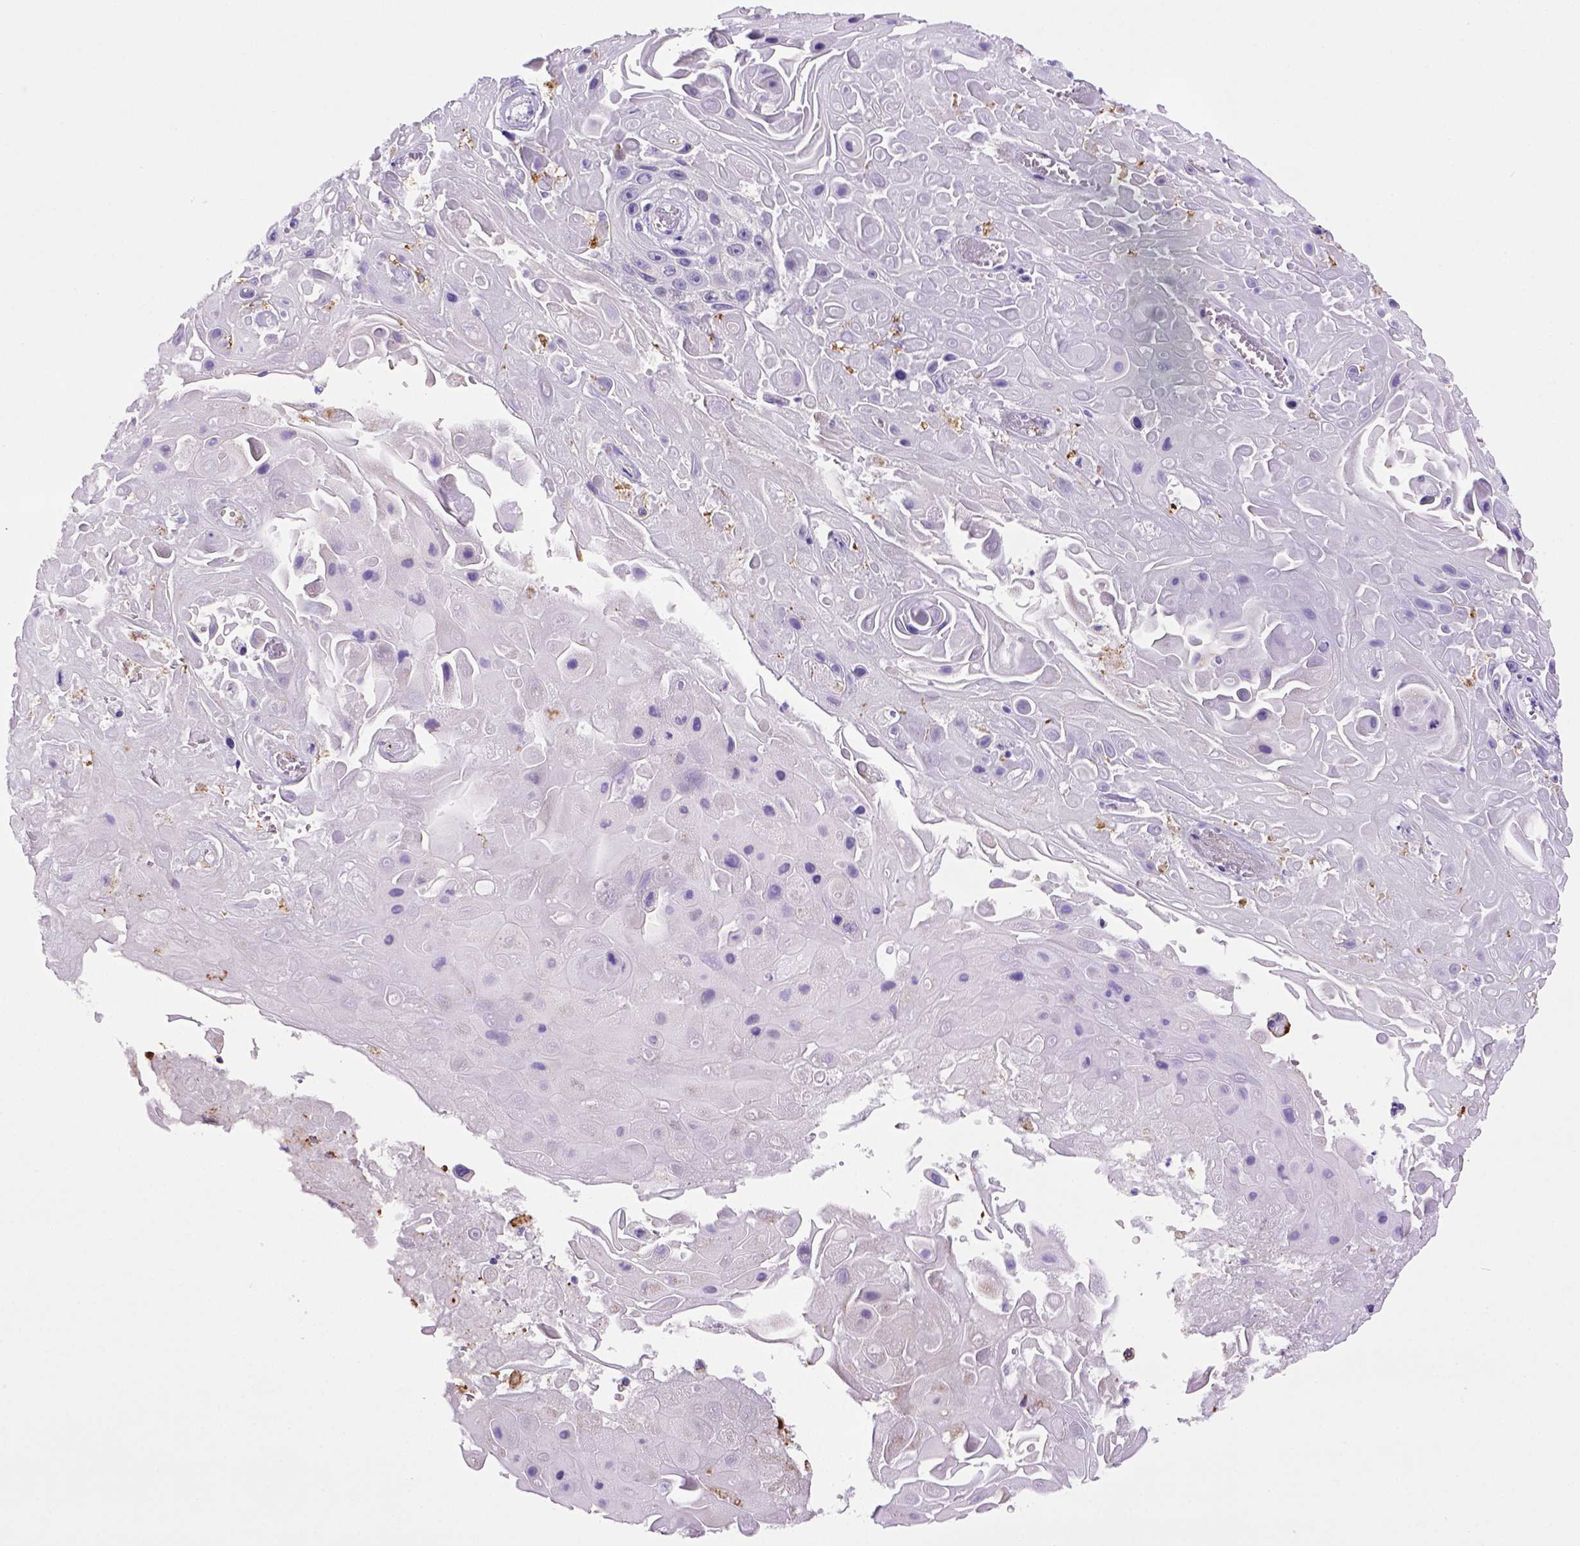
{"staining": {"intensity": "negative", "quantity": "none", "location": "none"}, "tissue": "skin cancer", "cell_type": "Tumor cells", "image_type": "cancer", "snomed": [{"axis": "morphology", "description": "Squamous cell carcinoma, NOS"}, {"axis": "topography", "description": "Skin"}], "caption": "IHC image of neoplastic tissue: human squamous cell carcinoma (skin) stained with DAB (3,3'-diaminobenzidine) reveals no significant protein expression in tumor cells.", "gene": "CD68", "patient": {"sex": "male", "age": 82}}